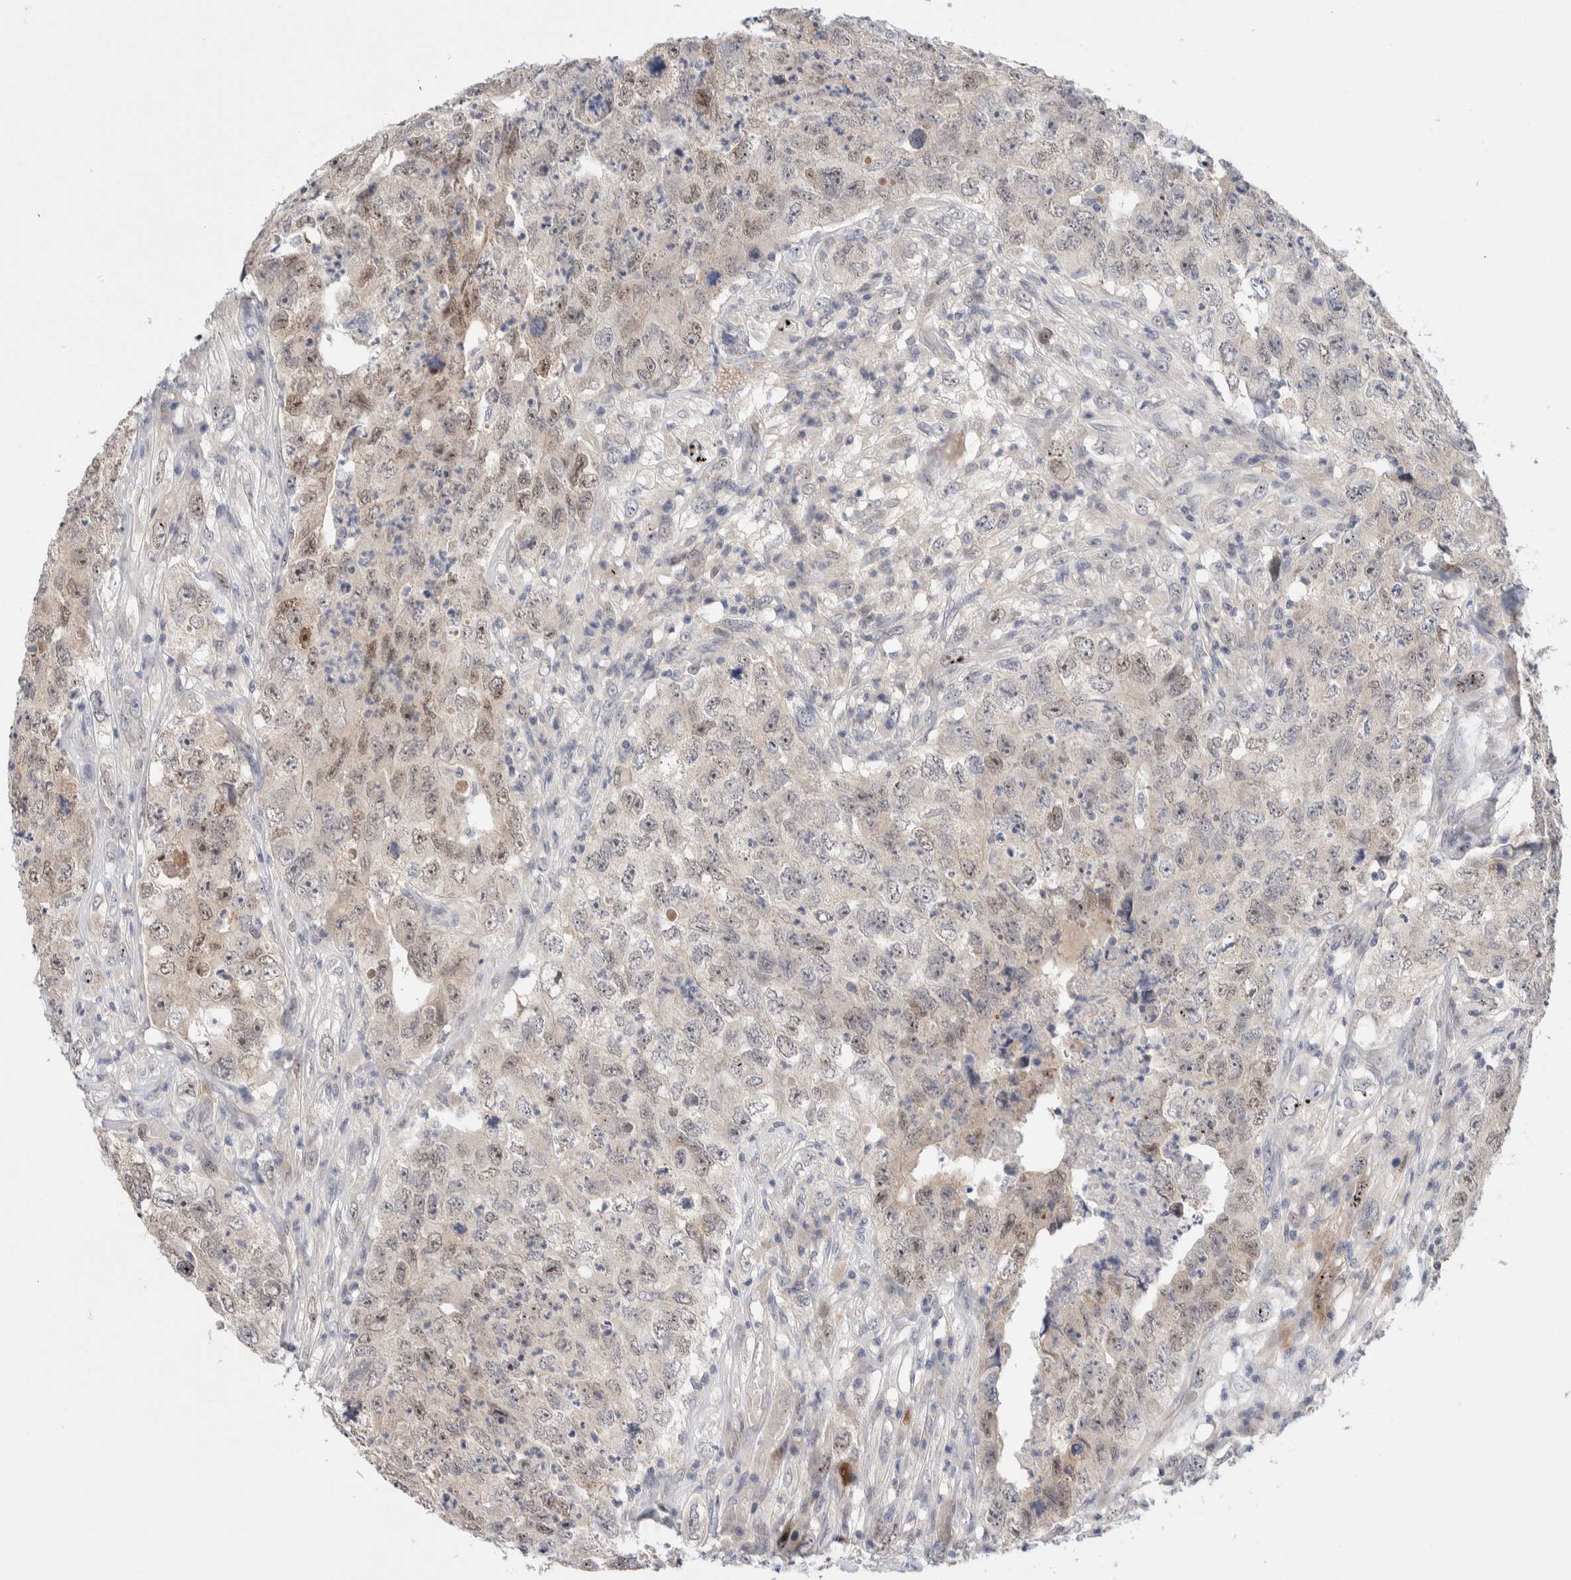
{"staining": {"intensity": "moderate", "quantity": "25%-75%", "location": "cytoplasmic/membranous"}, "tissue": "testis cancer", "cell_type": "Tumor cells", "image_type": "cancer", "snomed": [{"axis": "morphology", "description": "Carcinoma, Embryonal, NOS"}, {"axis": "topography", "description": "Testis"}], "caption": "Testis cancer (embryonal carcinoma) stained with DAB (3,3'-diaminobenzidine) immunohistochemistry (IHC) reveals medium levels of moderate cytoplasmic/membranous expression in about 25%-75% of tumor cells. Using DAB (3,3'-diaminobenzidine) (brown) and hematoxylin (blue) stains, captured at high magnification using brightfield microscopy.", "gene": "DNAJB6", "patient": {"sex": "male", "age": 32}}